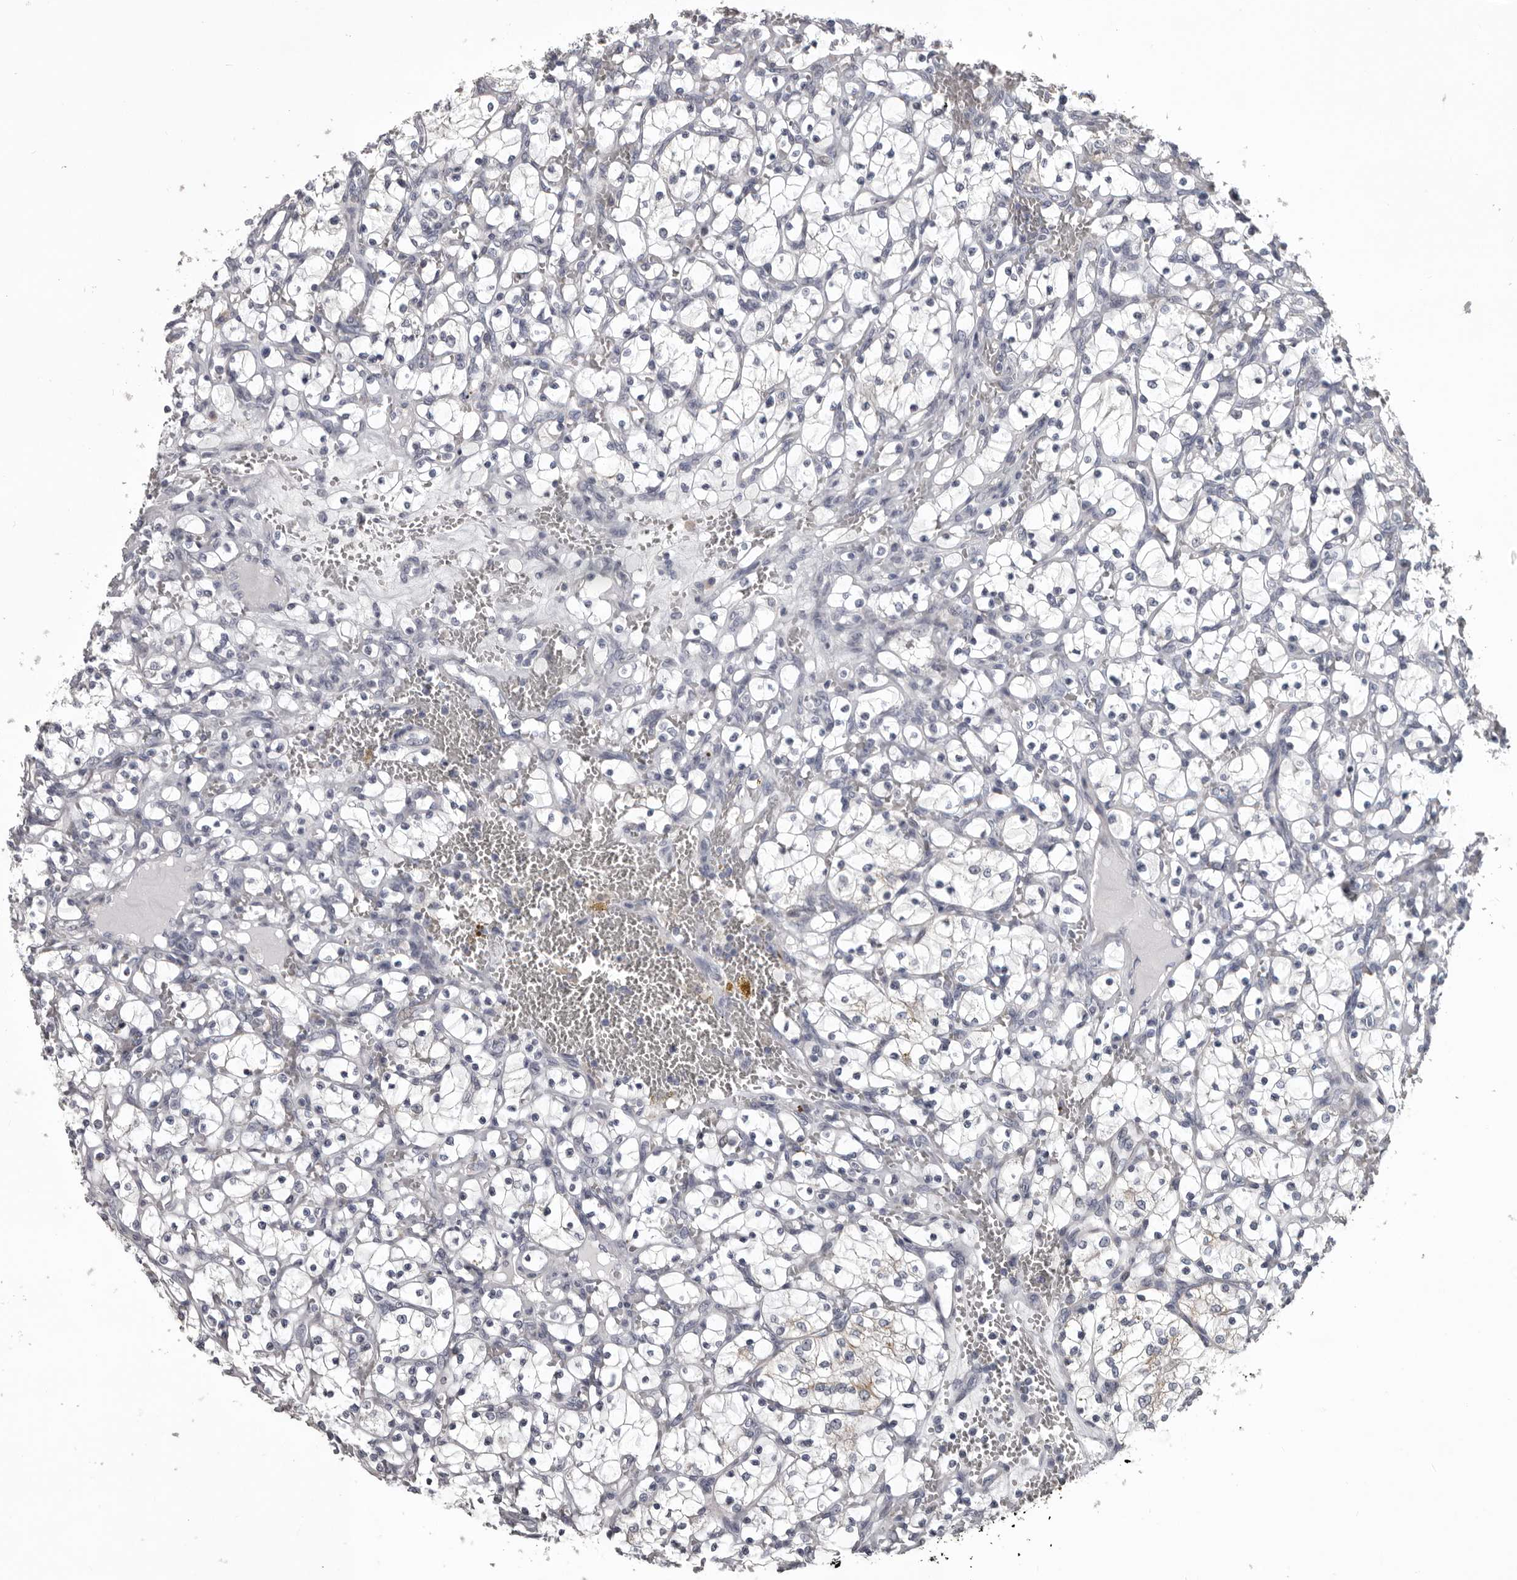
{"staining": {"intensity": "negative", "quantity": "none", "location": "none"}, "tissue": "renal cancer", "cell_type": "Tumor cells", "image_type": "cancer", "snomed": [{"axis": "morphology", "description": "Adenocarcinoma, NOS"}, {"axis": "topography", "description": "Kidney"}], "caption": "There is no significant expression in tumor cells of adenocarcinoma (renal).", "gene": "LPAR6", "patient": {"sex": "female", "age": 69}}